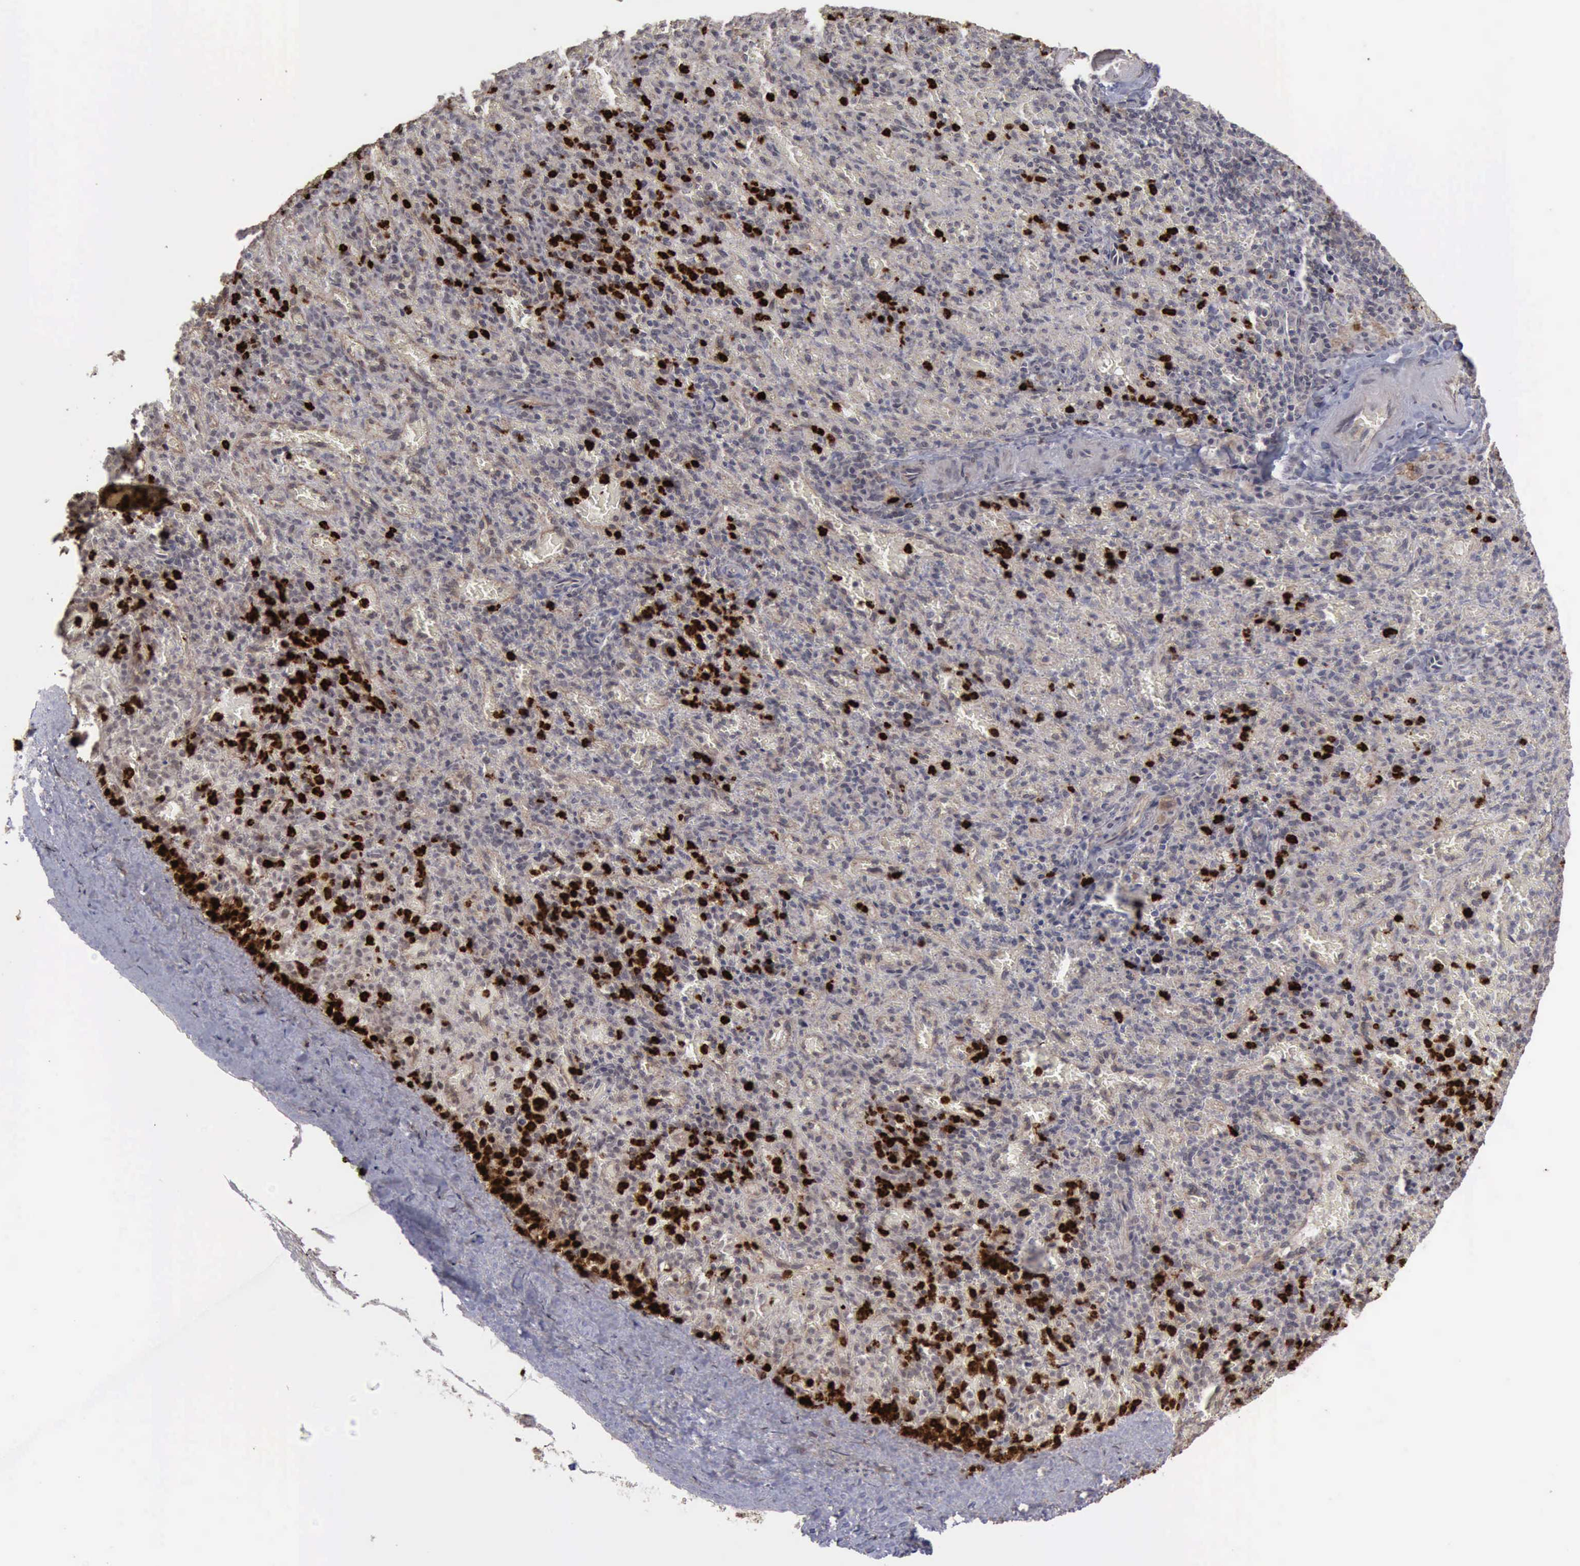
{"staining": {"intensity": "strong", "quantity": "25%-75%", "location": "cytoplasmic/membranous,nuclear"}, "tissue": "spleen", "cell_type": "Cells in red pulp", "image_type": "normal", "snomed": [{"axis": "morphology", "description": "Normal tissue, NOS"}, {"axis": "topography", "description": "Spleen"}], "caption": "Immunohistochemistry (IHC) (DAB) staining of benign spleen demonstrates strong cytoplasmic/membranous,nuclear protein expression in approximately 25%-75% of cells in red pulp. The protein of interest is shown in brown color, while the nuclei are stained blue.", "gene": "MMP9", "patient": {"sex": "female", "age": 50}}